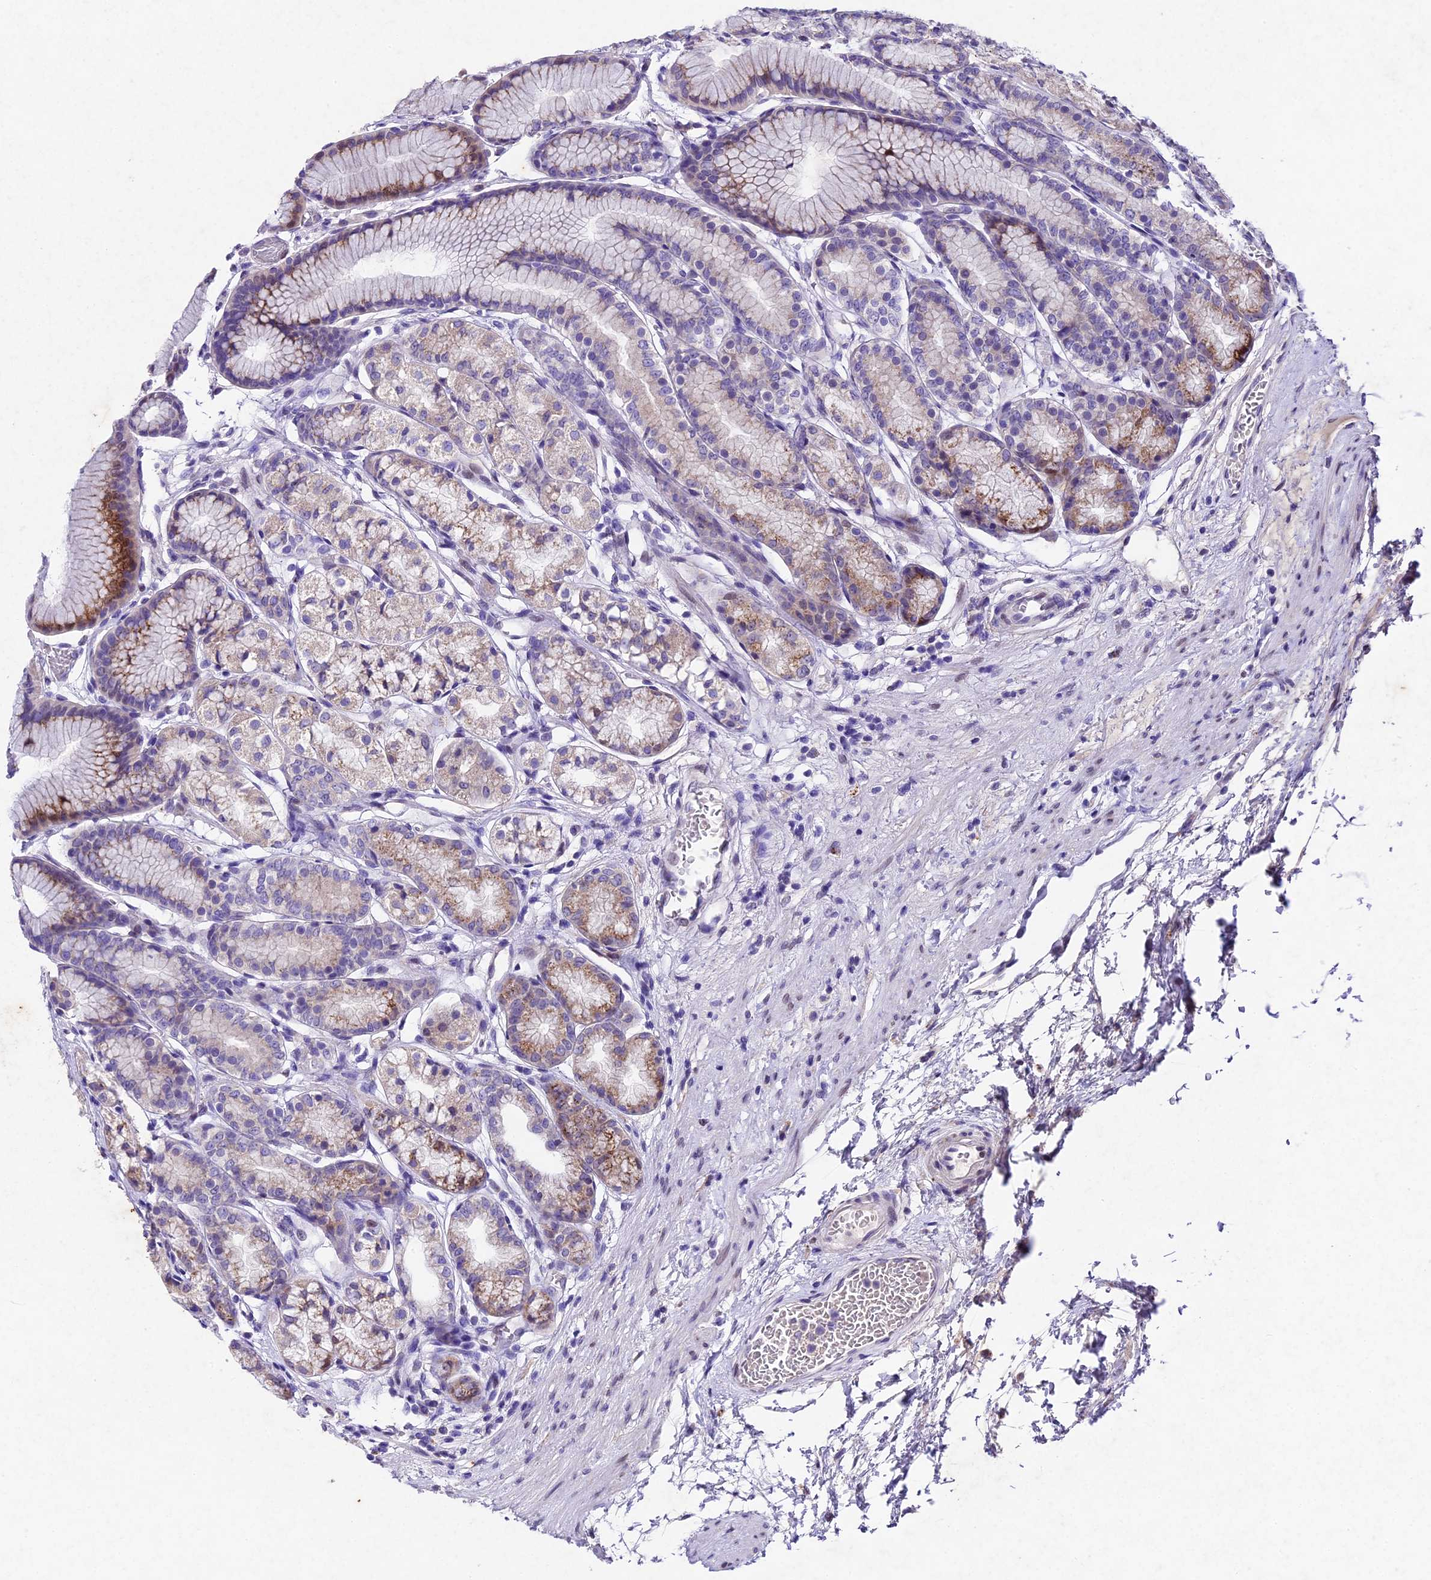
{"staining": {"intensity": "moderate", "quantity": "25%-75%", "location": "cytoplasmic/membranous,nuclear"}, "tissue": "stomach", "cell_type": "Glandular cells", "image_type": "normal", "snomed": [{"axis": "morphology", "description": "Normal tissue, NOS"}, {"axis": "morphology", "description": "Adenocarcinoma, NOS"}, {"axis": "morphology", "description": "Adenocarcinoma, High grade"}, {"axis": "topography", "description": "Stomach, upper"}, {"axis": "topography", "description": "Stomach"}], "caption": "Glandular cells display moderate cytoplasmic/membranous,nuclear staining in about 25%-75% of cells in normal stomach.", "gene": "IFT140", "patient": {"sex": "female", "age": 65}}